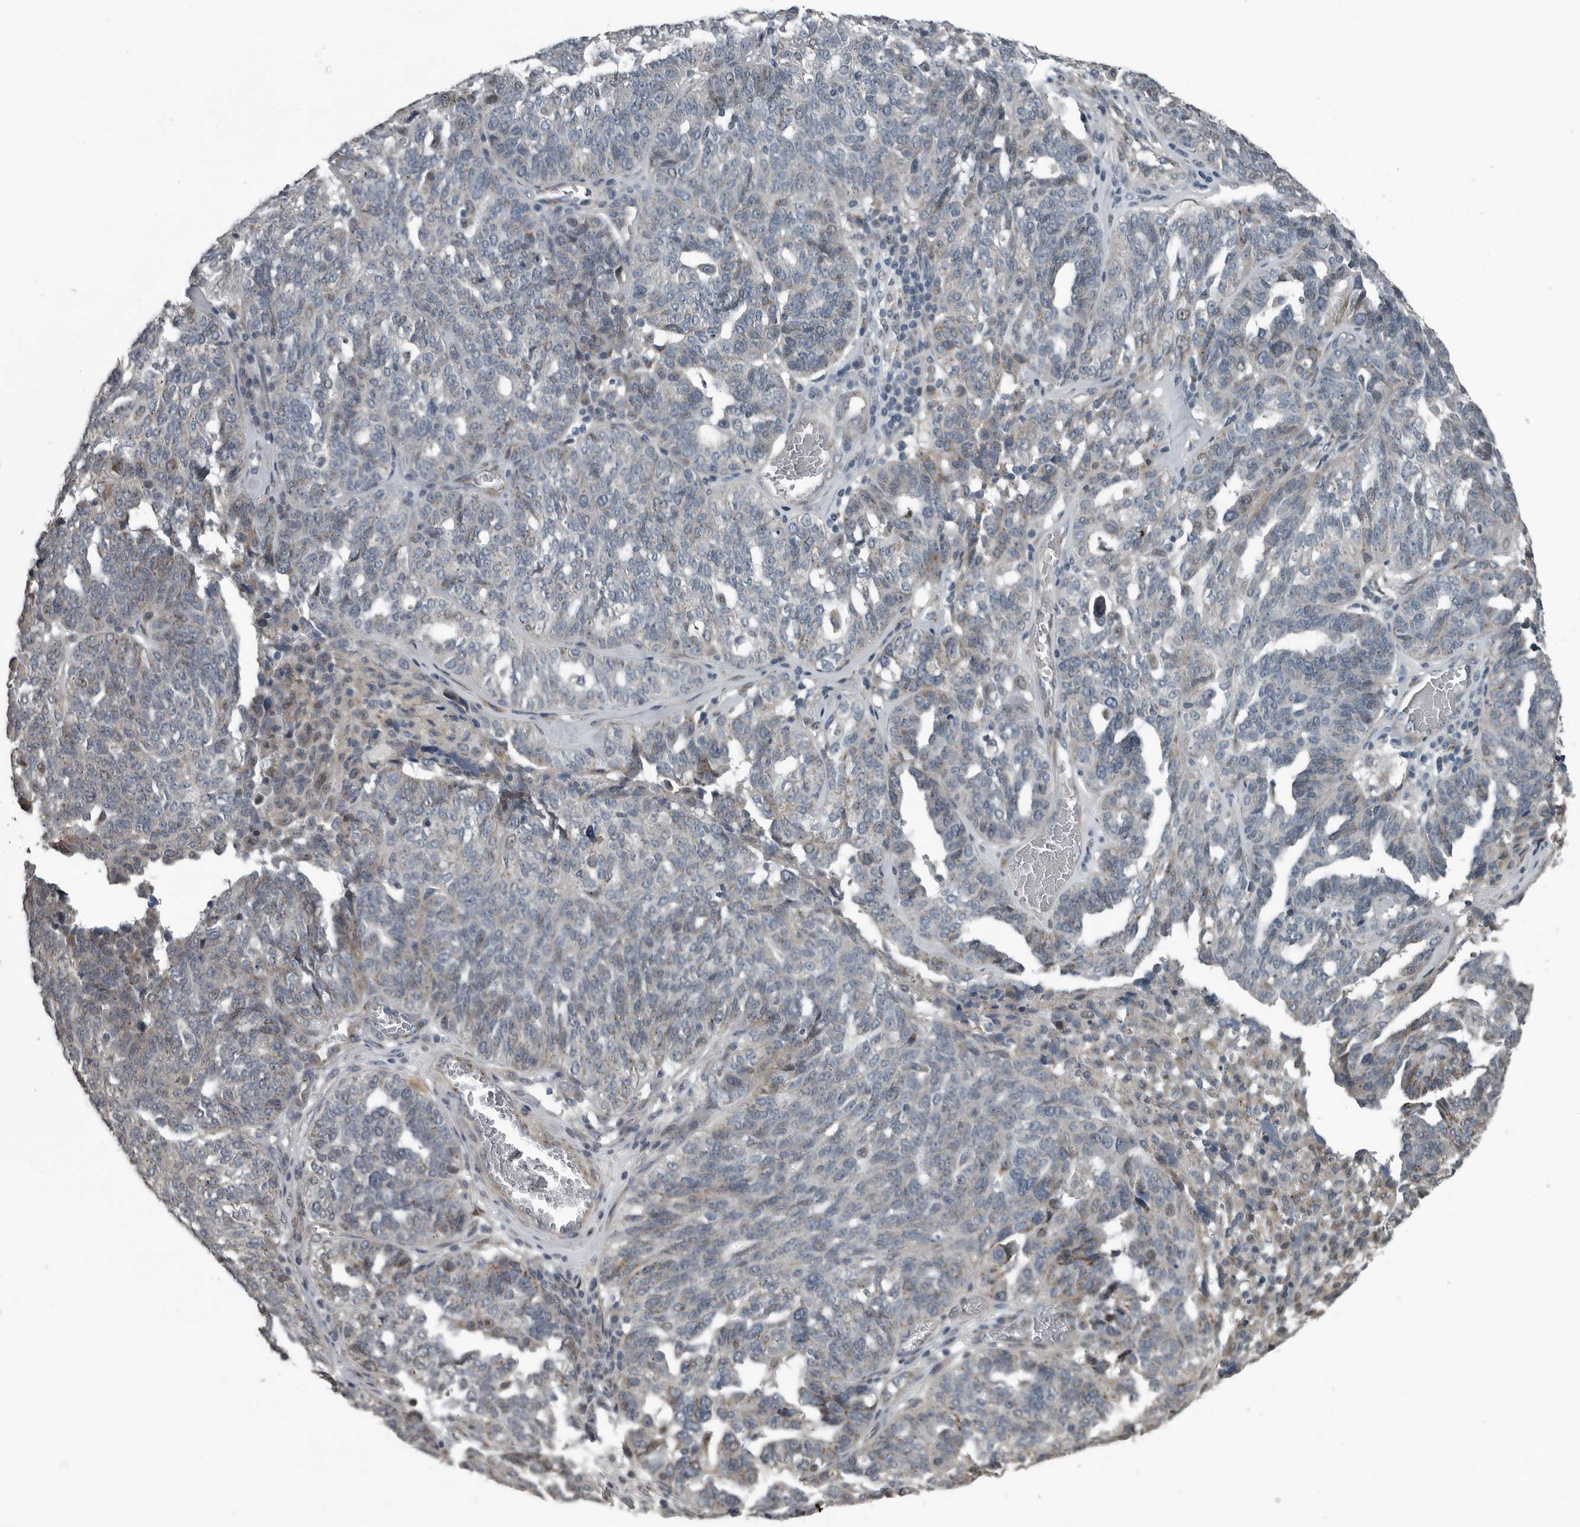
{"staining": {"intensity": "weak", "quantity": "<25%", "location": "cytoplasmic/membranous"}, "tissue": "ovarian cancer", "cell_type": "Tumor cells", "image_type": "cancer", "snomed": [{"axis": "morphology", "description": "Cystadenocarcinoma, serous, NOS"}, {"axis": "topography", "description": "Ovary"}], "caption": "This is an immunohistochemistry (IHC) photomicrograph of ovarian cancer. There is no staining in tumor cells.", "gene": "ZNF345", "patient": {"sex": "female", "age": 59}}